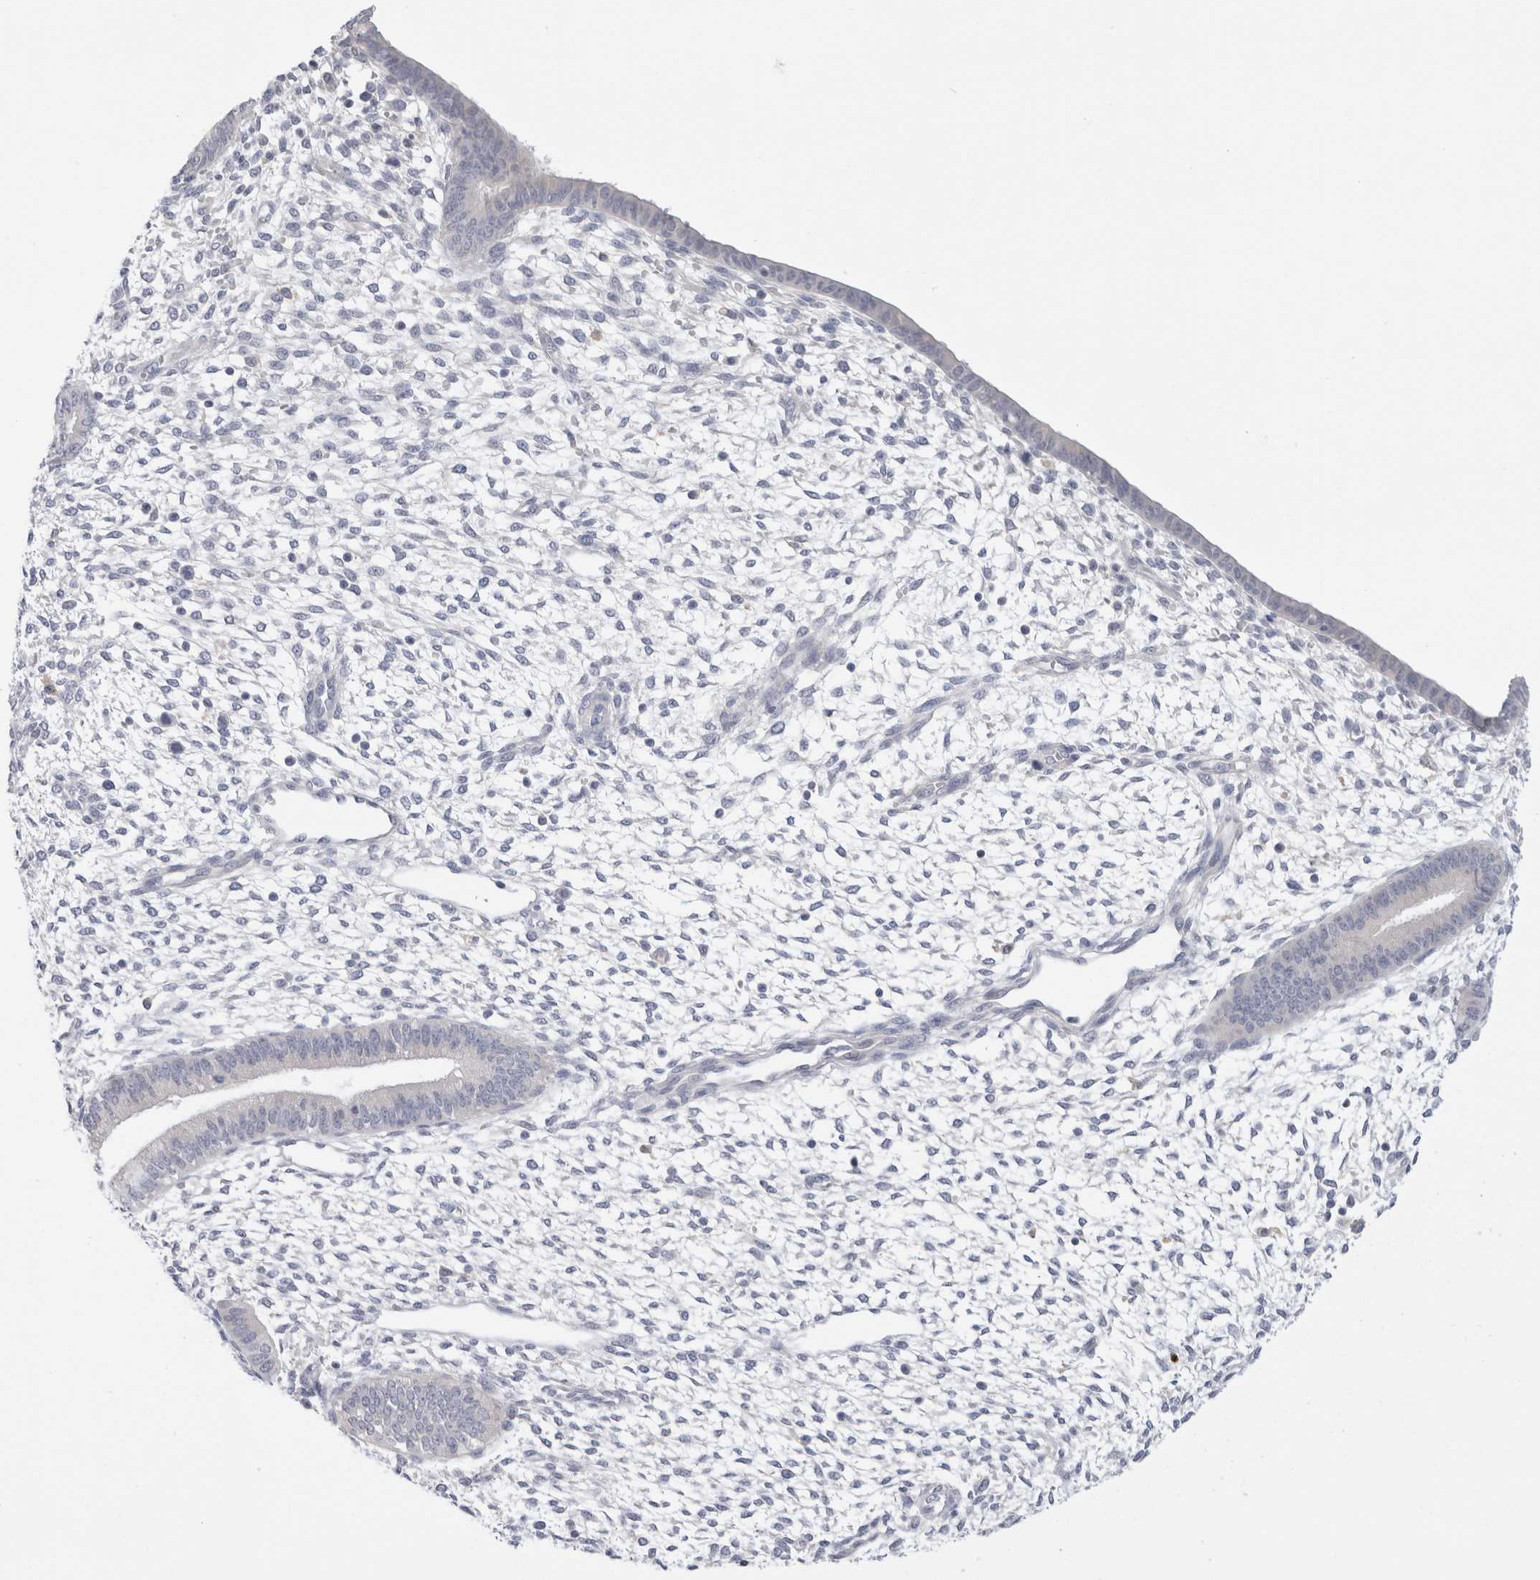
{"staining": {"intensity": "negative", "quantity": "none", "location": "none"}, "tissue": "endometrium", "cell_type": "Cells in endometrial stroma", "image_type": "normal", "snomed": [{"axis": "morphology", "description": "Normal tissue, NOS"}, {"axis": "topography", "description": "Endometrium"}], "caption": "There is no significant expression in cells in endometrial stroma of endometrium. (DAB IHC with hematoxylin counter stain).", "gene": "ADAM30", "patient": {"sex": "female", "age": 46}}